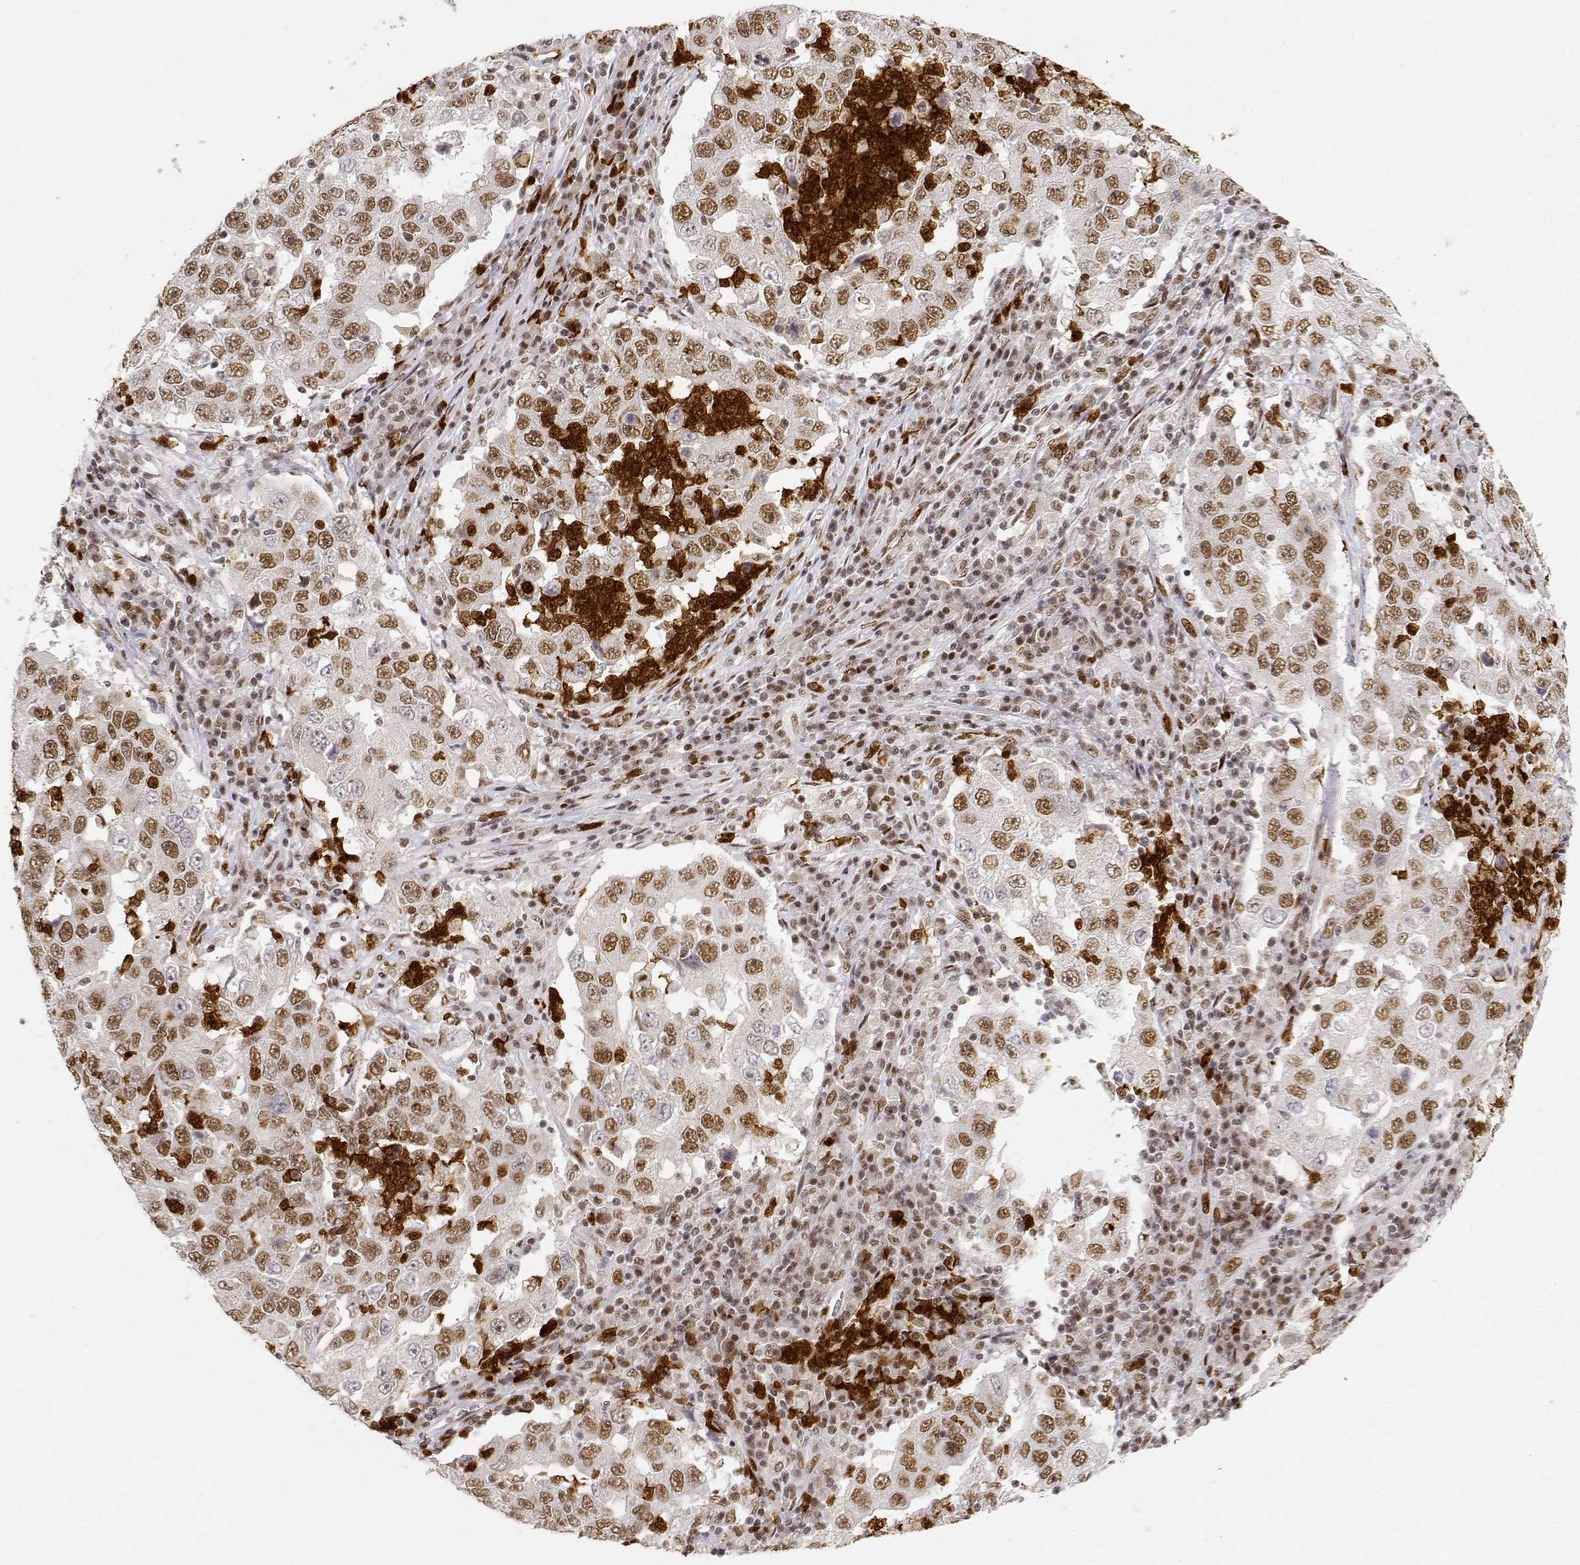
{"staining": {"intensity": "weak", "quantity": ">75%", "location": "nuclear"}, "tissue": "lung cancer", "cell_type": "Tumor cells", "image_type": "cancer", "snomed": [{"axis": "morphology", "description": "Adenocarcinoma, NOS"}, {"axis": "topography", "description": "Lung"}], "caption": "Immunohistochemistry image of human adenocarcinoma (lung) stained for a protein (brown), which reveals low levels of weak nuclear staining in approximately >75% of tumor cells.", "gene": "RSF1", "patient": {"sex": "male", "age": 73}}